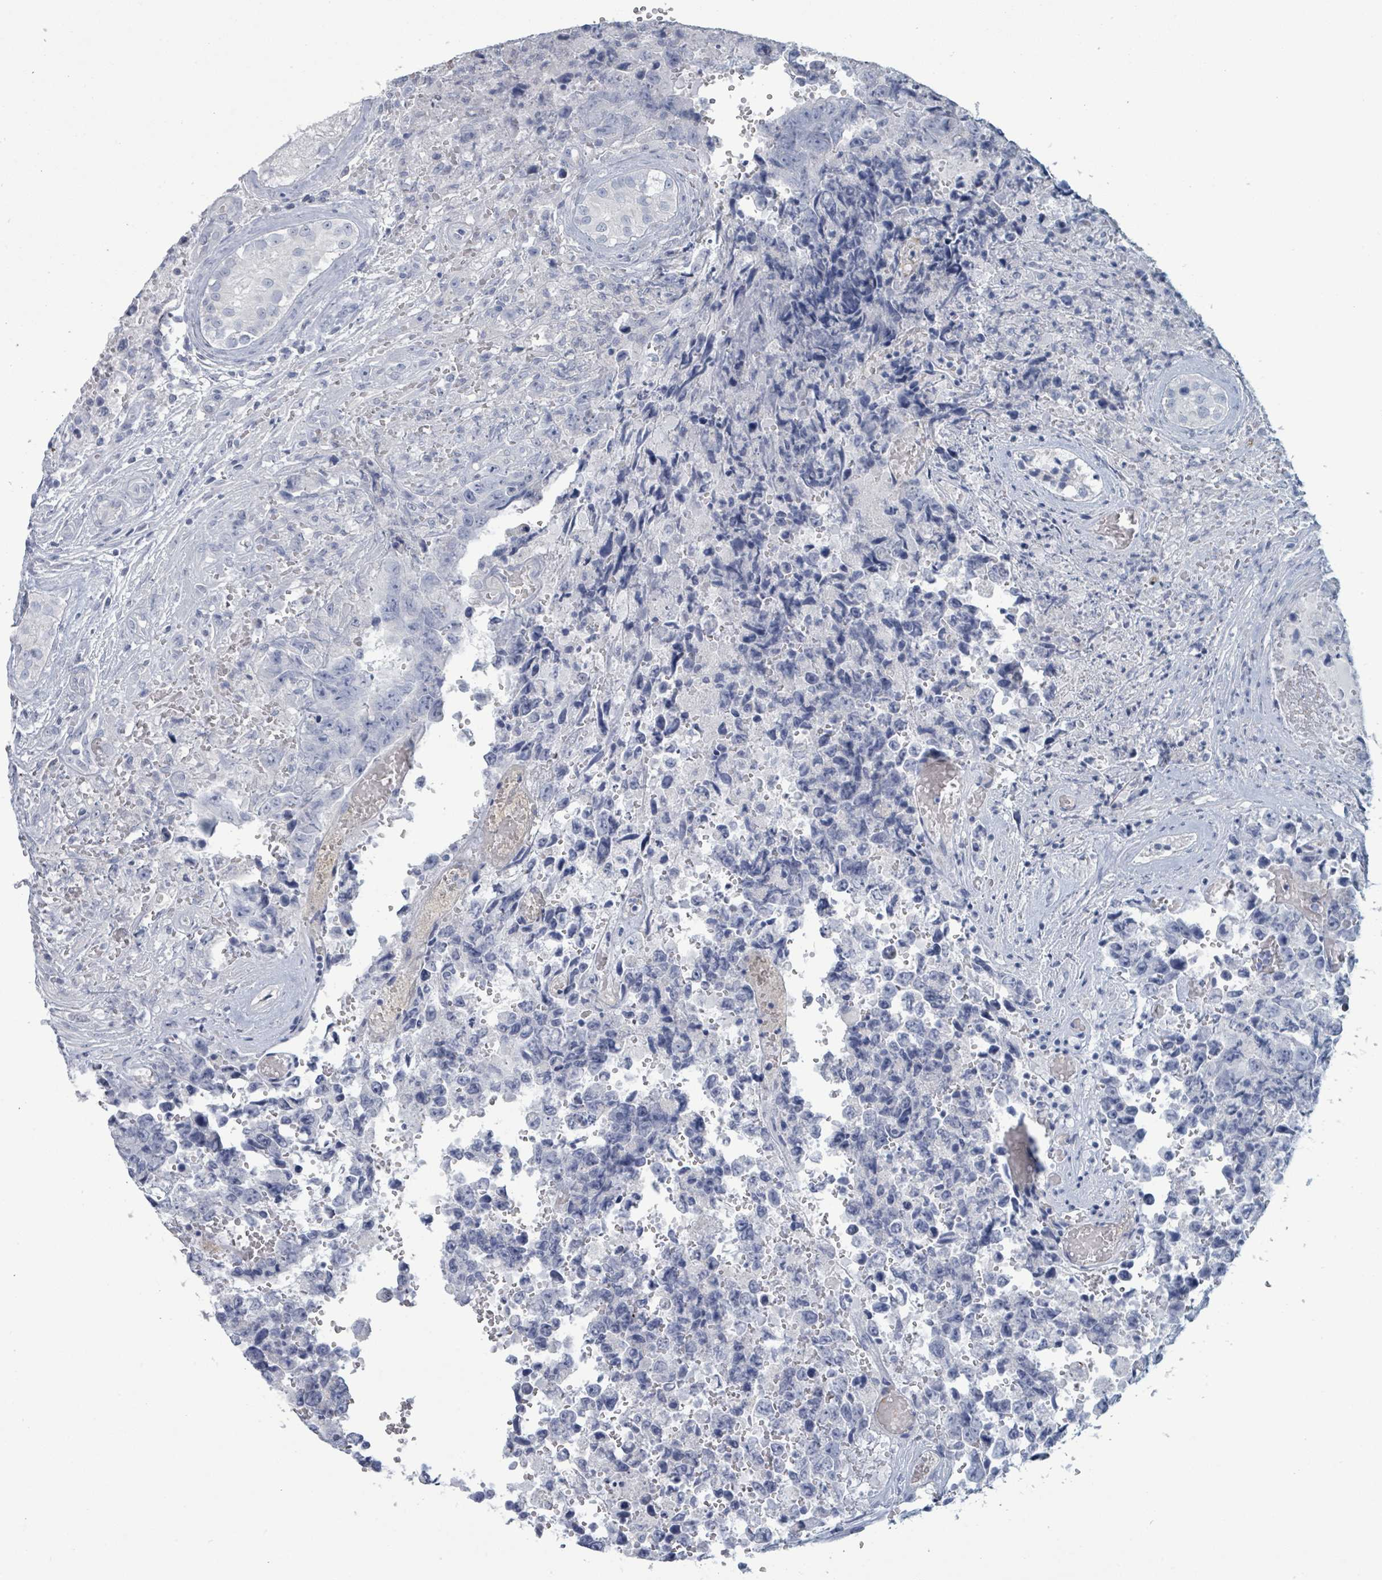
{"staining": {"intensity": "negative", "quantity": "none", "location": "none"}, "tissue": "testis cancer", "cell_type": "Tumor cells", "image_type": "cancer", "snomed": [{"axis": "morphology", "description": "Normal tissue, NOS"}, {"axis": "morphology", "description": "Carcinoma, Embryonal, NOS"}, {"axis": "topography", "description": "Testis"}, {"axis": "topography", "description": "Epididymis"}], "caption": "Image shows no significant protein staining in tumor cells of testis embryonal carcinoma.", "gene": "VPS13D", "patient": {"sex": "male", "age": 25}}